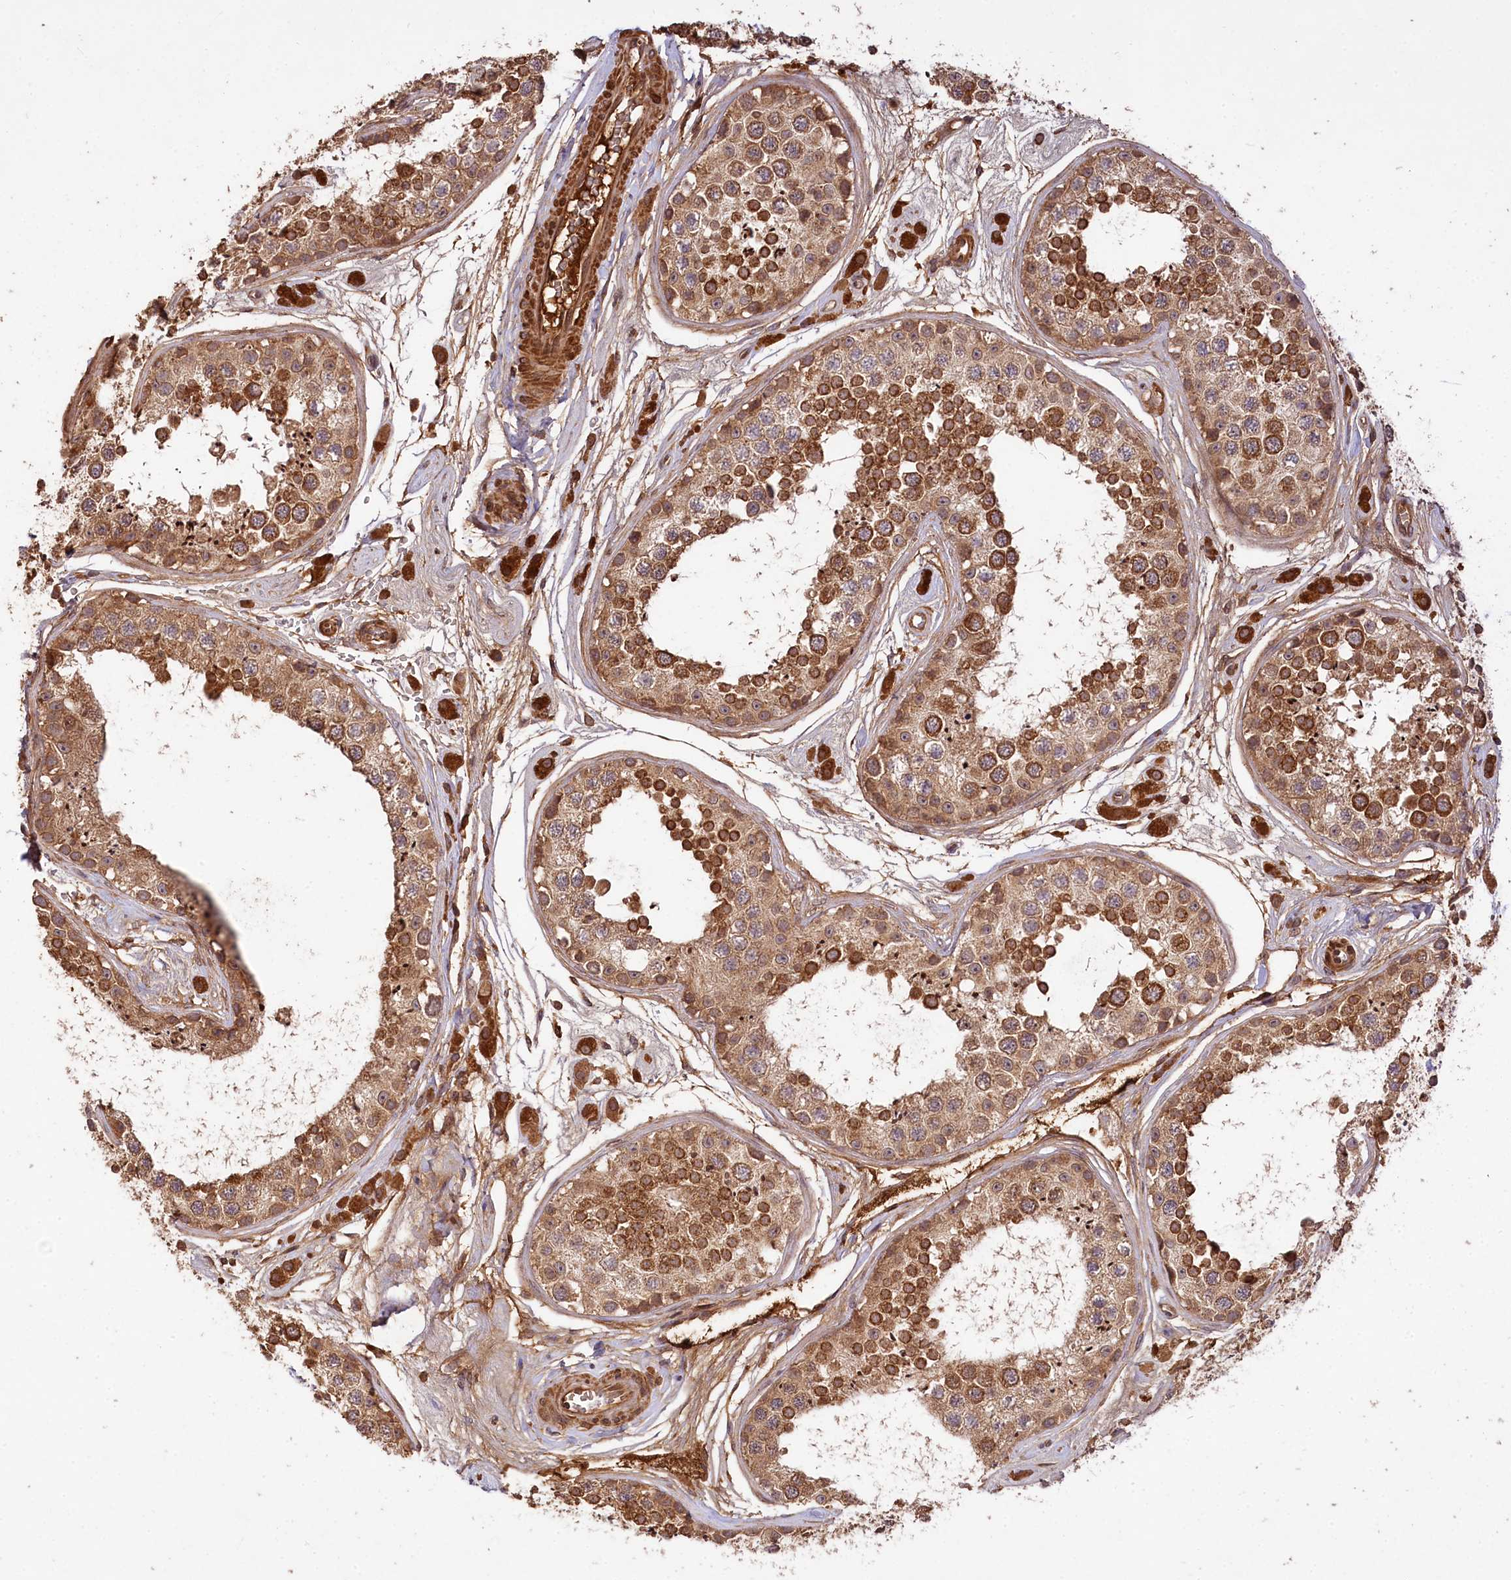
{"staining": {"intensity": "moderate", "quantity": ">75%", "location": "cytoplasmic/membranous"}, "tissue": "testis", "cell_type": "Cells in seminiferous ducts", "image_type": "normal", "snomed": [{"axis": "morphology", "description": "Normal tissue, NOS"}, {"axis": "topography", "description": "Testis"}], "caption": "About >75% of cells in seminiferous ducts in unremarkable human testis reveal moderate cytoplasmic/membranous protein positivity as visualized by brown immunohistochemical staining.", "gene": "MCF2L2", "patient": {"sex": "male", "age": 25}}